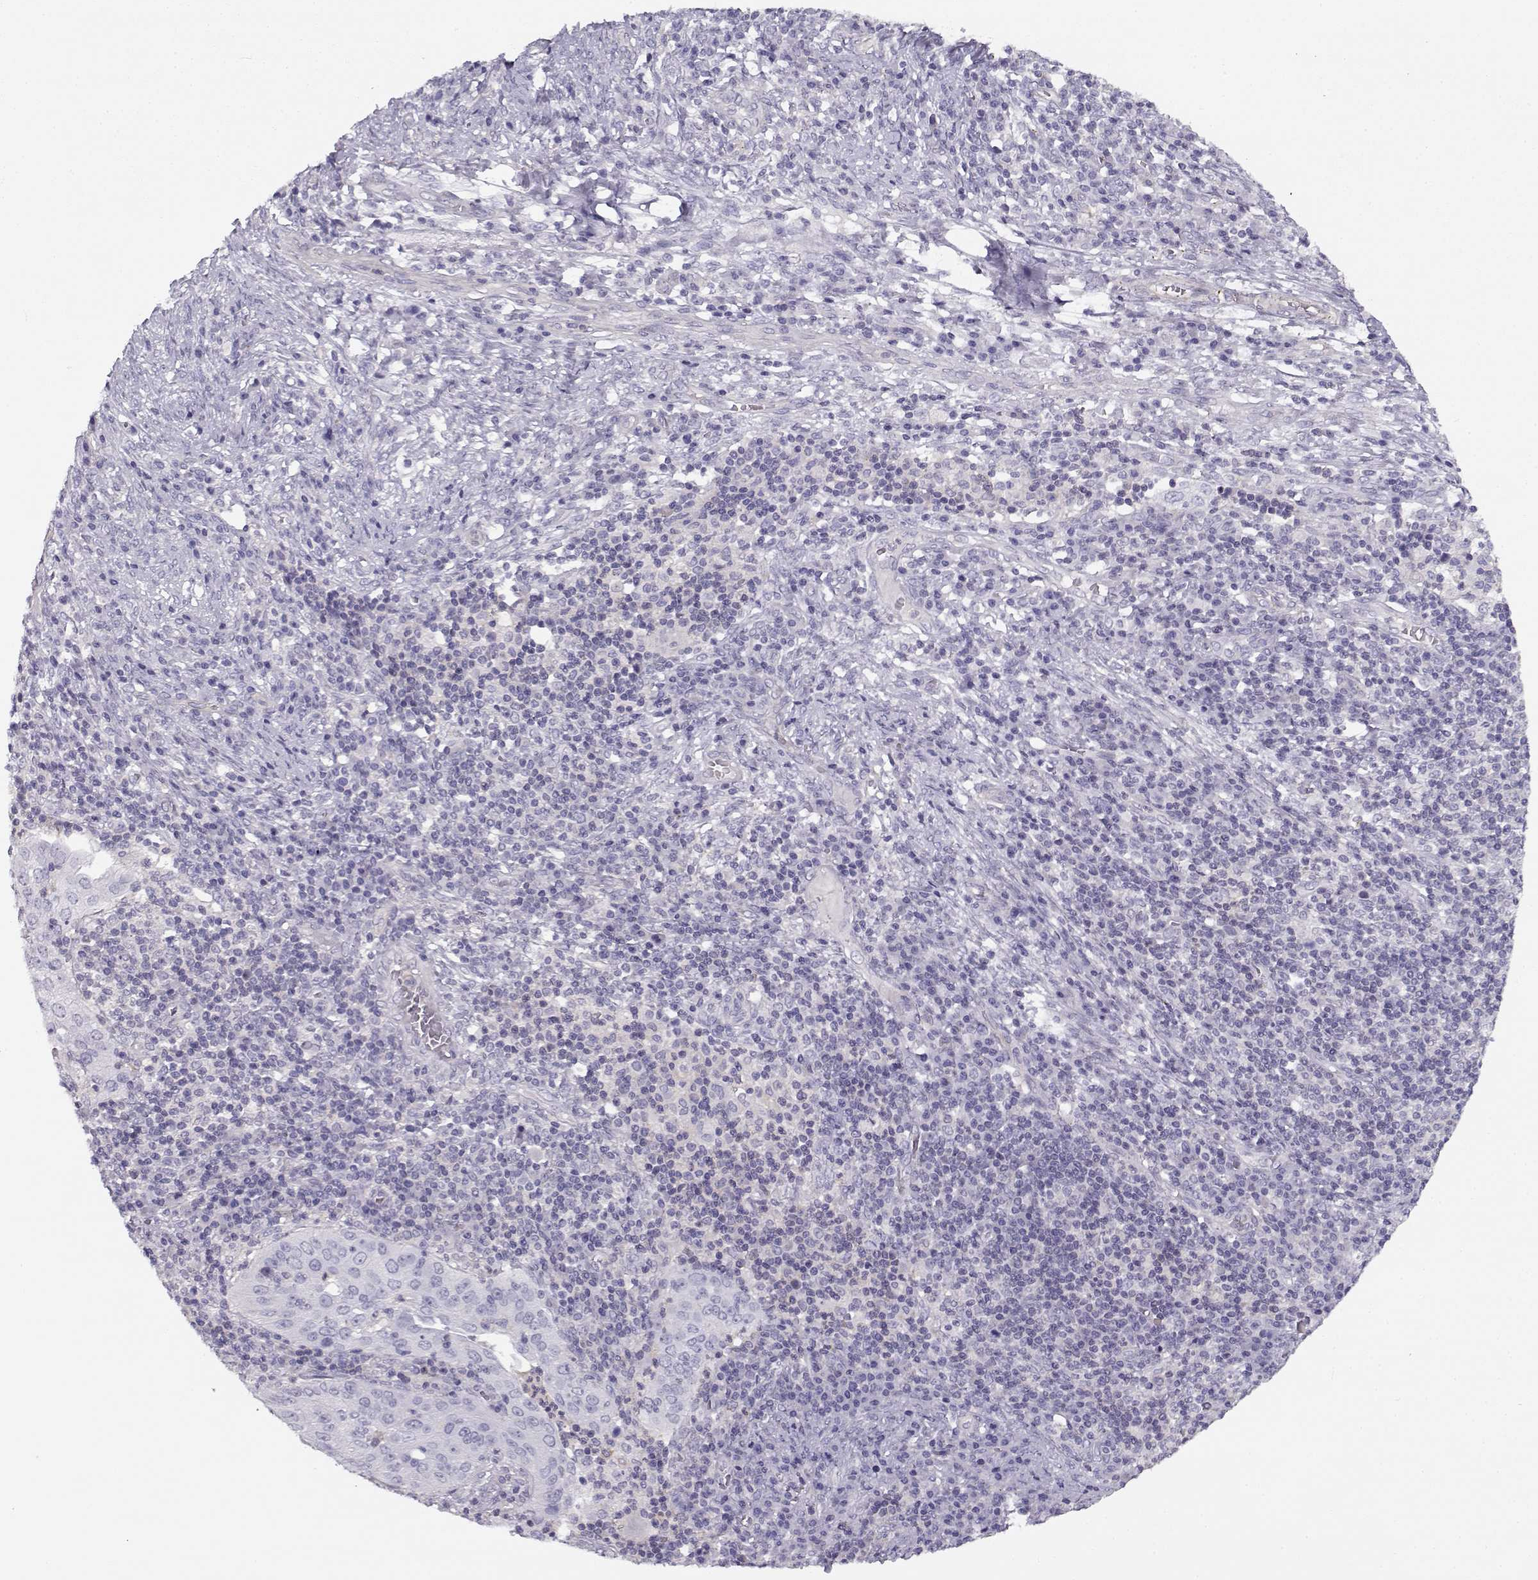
{"staining": {"intensity": "negative", "quantity": "none", "location": "none"}, "tissue": "cervical cancer", "cell_type": "Tumor cells", "image_type": "cancer", "snomed": [{"axis": "morphology", "description": "Squamous cell carcinoma, NOS"}, {"axis": "topography", "description": "Cervix"}], "caption": "Immunohistochemistry photomicrograph of neoplastic tissue: human cervical squamous cell carcinoma stained with DAB (3,3'-diaminobenzidine) demonstrates no significant protein staining in tumor cells. Nuclei are stained in blue.", "gene": "MYO1A", "patient": {"sex": "female", "age": 39}}